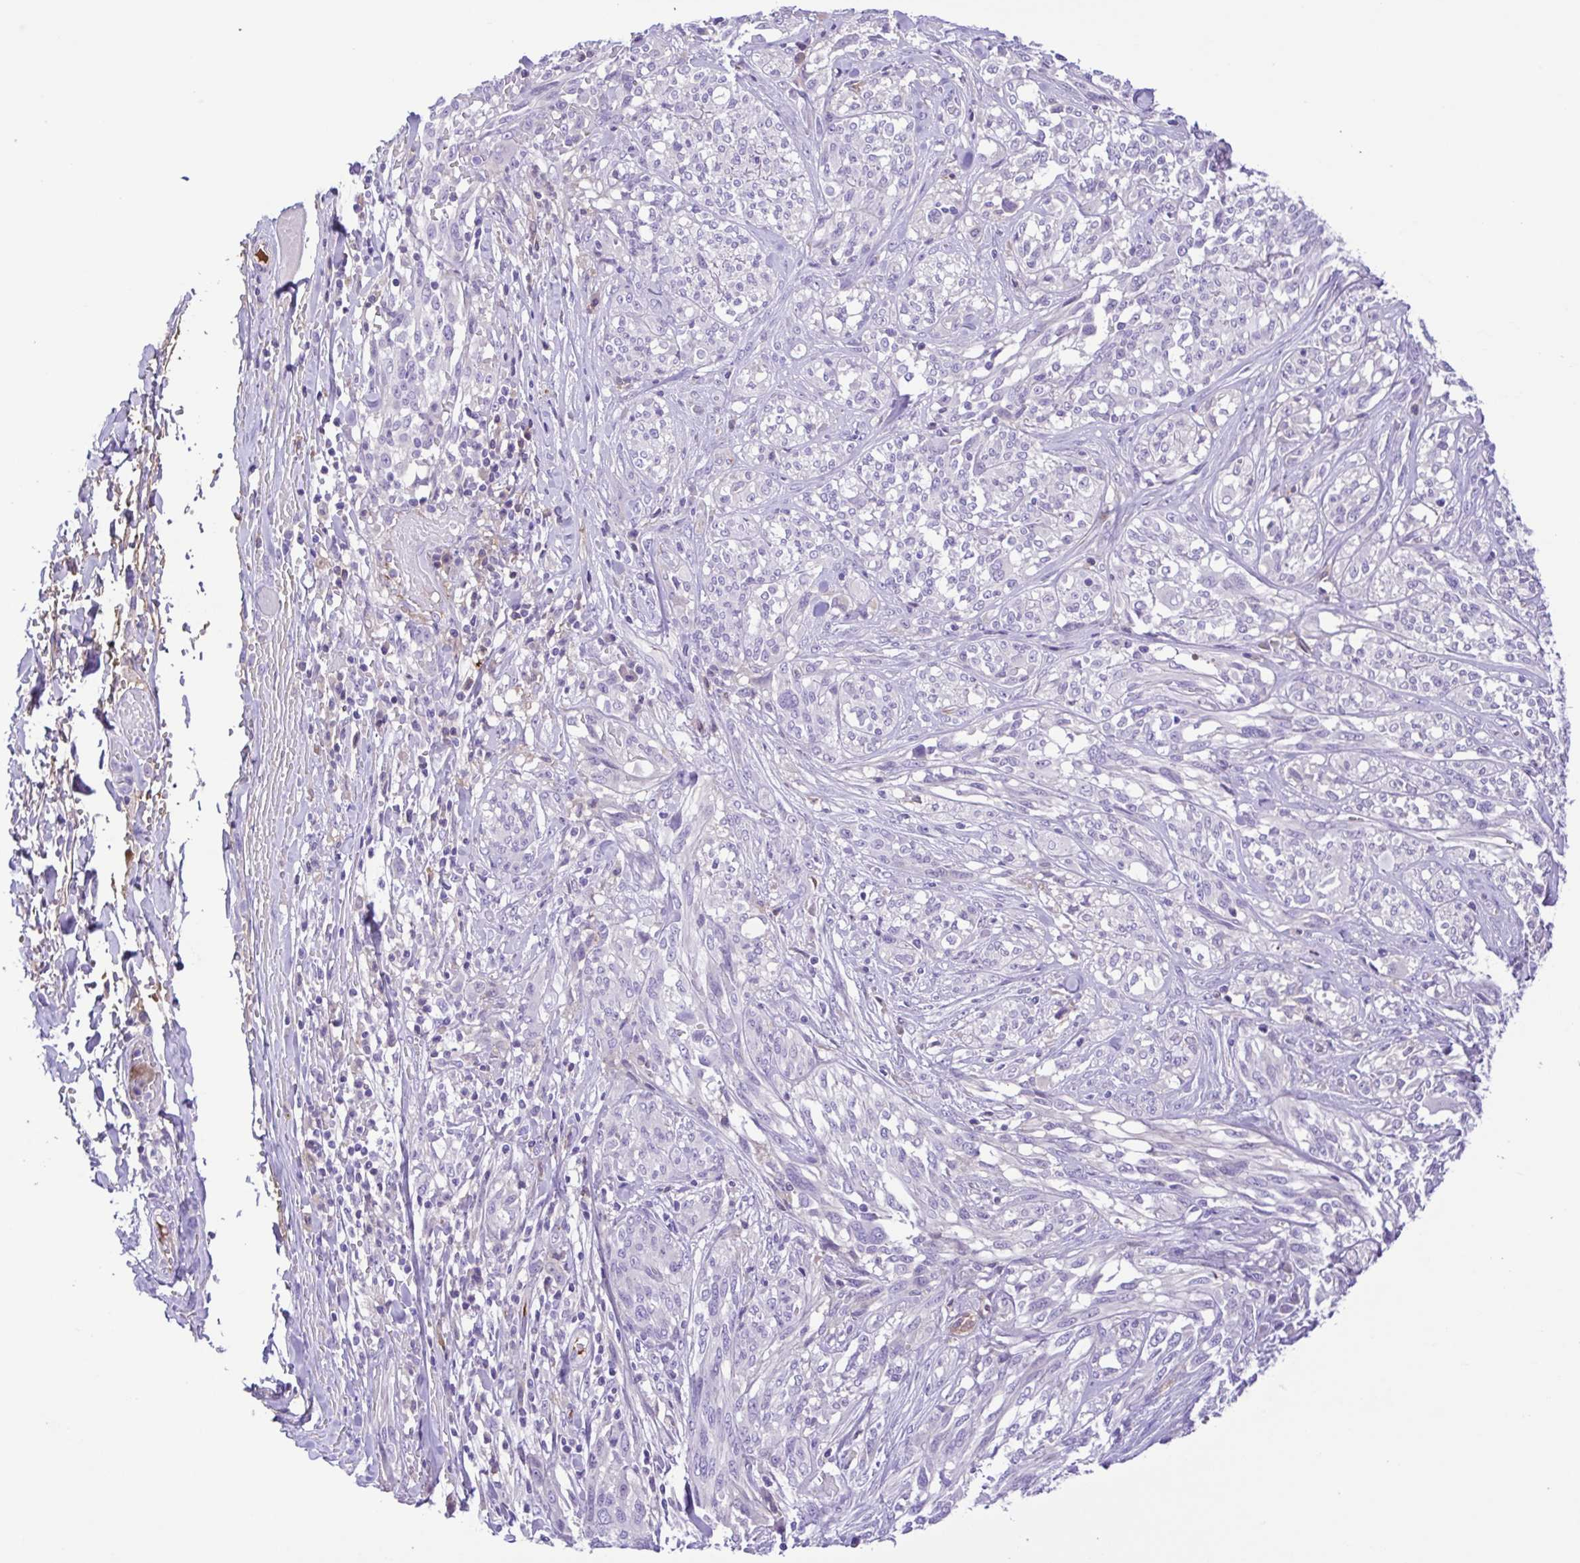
{"staining": {"intensity": "negative", "quantity": "none", "location": "none"}, "tissue": "melanoma", "cell_type": "Tumor cells", "image_type": "cancer", "snomed": [{"axis": "morphology", "description": "Malignant melanoma, NOS"}, {"axis": "topography", "description": "Skin"}], "caption": "IHC photomicrograph of neoplastic tissue: human malignant melanoma stained with DAB (3,3'-diaminobenzidine) demonstrates no significant protein positivity in tumor cells.", "gene": "IGFL1", "patient": {"sex": "female", "age": 91}}